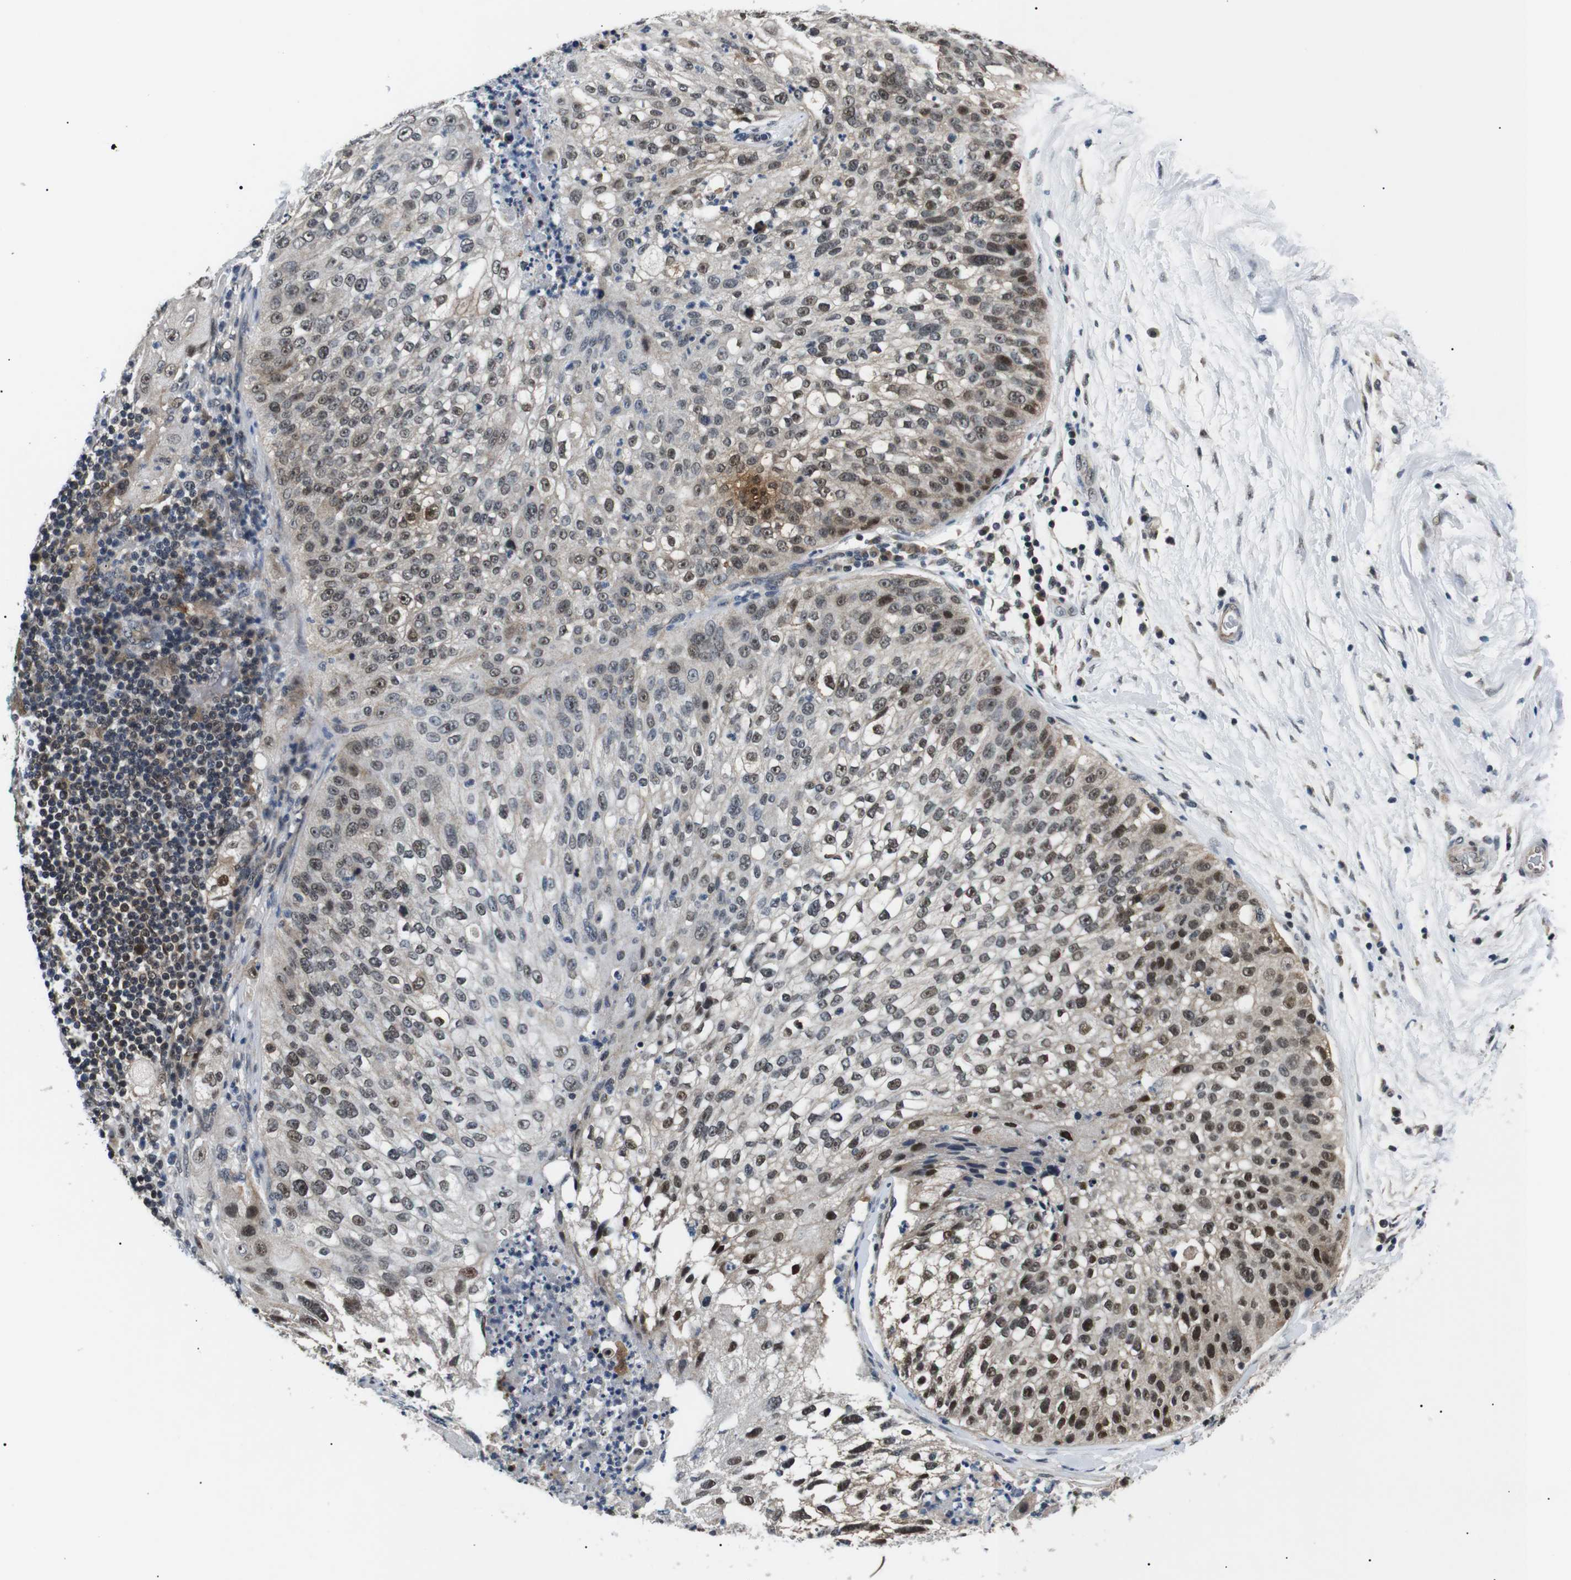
{"staining": {"intensity": "moderate", "quantity": "25%-75%", "location": "cytoplasmic/membranous,nuclear"}, "tissue": "lung cancer", "cell_type": "Tumor cells", "image_type": "cancer", "snomed": [{"axis": "morphology", "description": "Inflammation, NOS"}, {"axis": "morphology", "description": "Squamous cell carcinoma, NOS"}, {"axis": "topography", "description": "Lymph node"}, {"axis": "topography", "description": "Soft tissue"}, {"axis": "topography", "description": "Lung"}], "caption": "Immunohistochemical staining of lung squamous cell carcinoma displays medium levels of moderate cytoplasmic/membranous and nuclear protein staining in about 25%-75% of tumor cells.", "gene": "SKP1", "patient": {"sex": "male", "age": 66}}